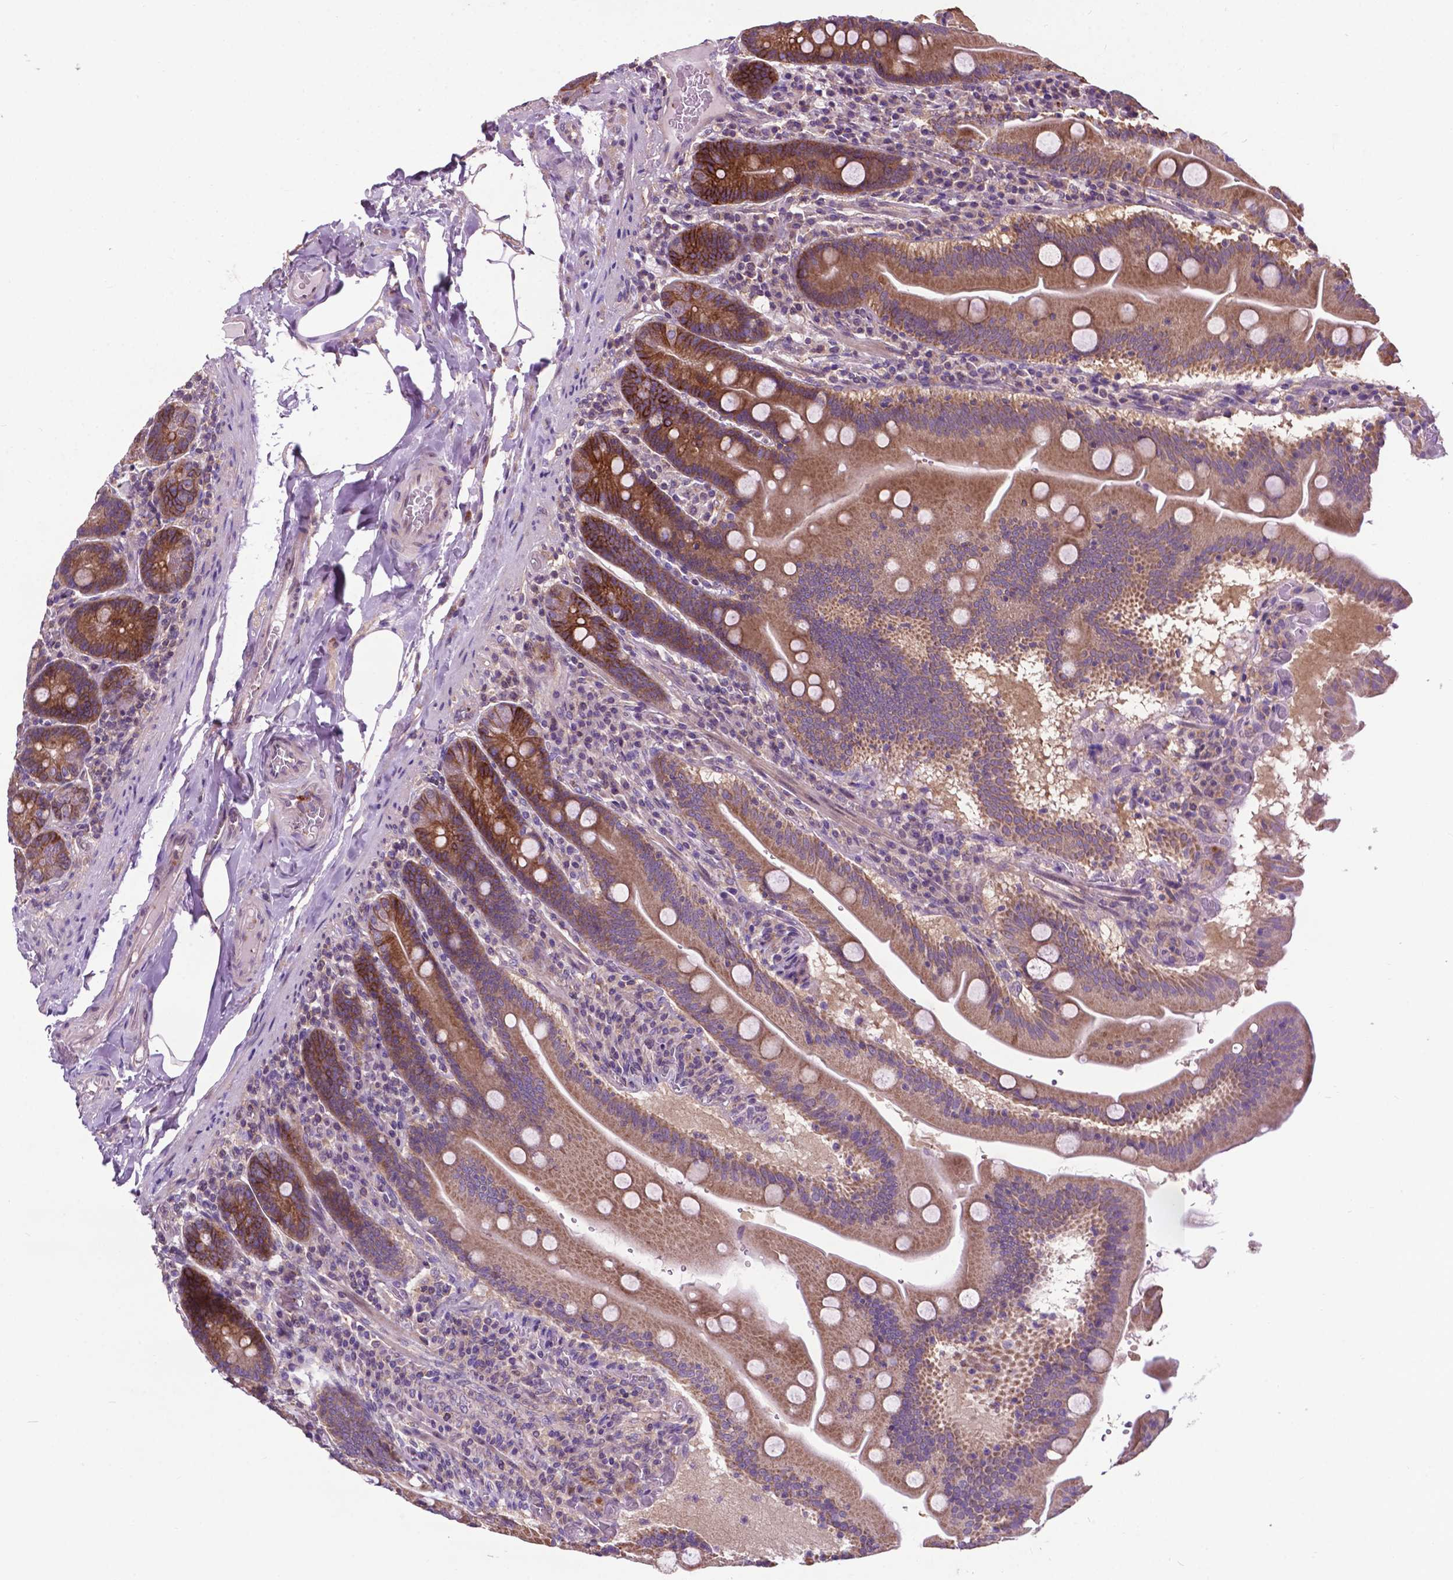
{"staining": {"intensity": "moderate", "quantity": ">75%", "location": "cytoplasmic/membranous"}, "tissue": "small intestine", "cell_type": "Glandular cells", "image_type": "normal", "snomed": [{"axis": "morphology", "description": "Normal tissue, NOS"}, {"axis": "topography", "description": "Small intestine"}], "caption": "Protein staining reveals moderate cytoplasmic/membranous staining in approximately >75% of glandular cells in normal small intestine. Using DAB (3,3'-diaminobenzidine) (brown) and hematoxylin (blue) stains, captured at high magnification using brightfield microscopy.", "gene": "SPNS2", "patient": {"sex": "male", "age": 37}}